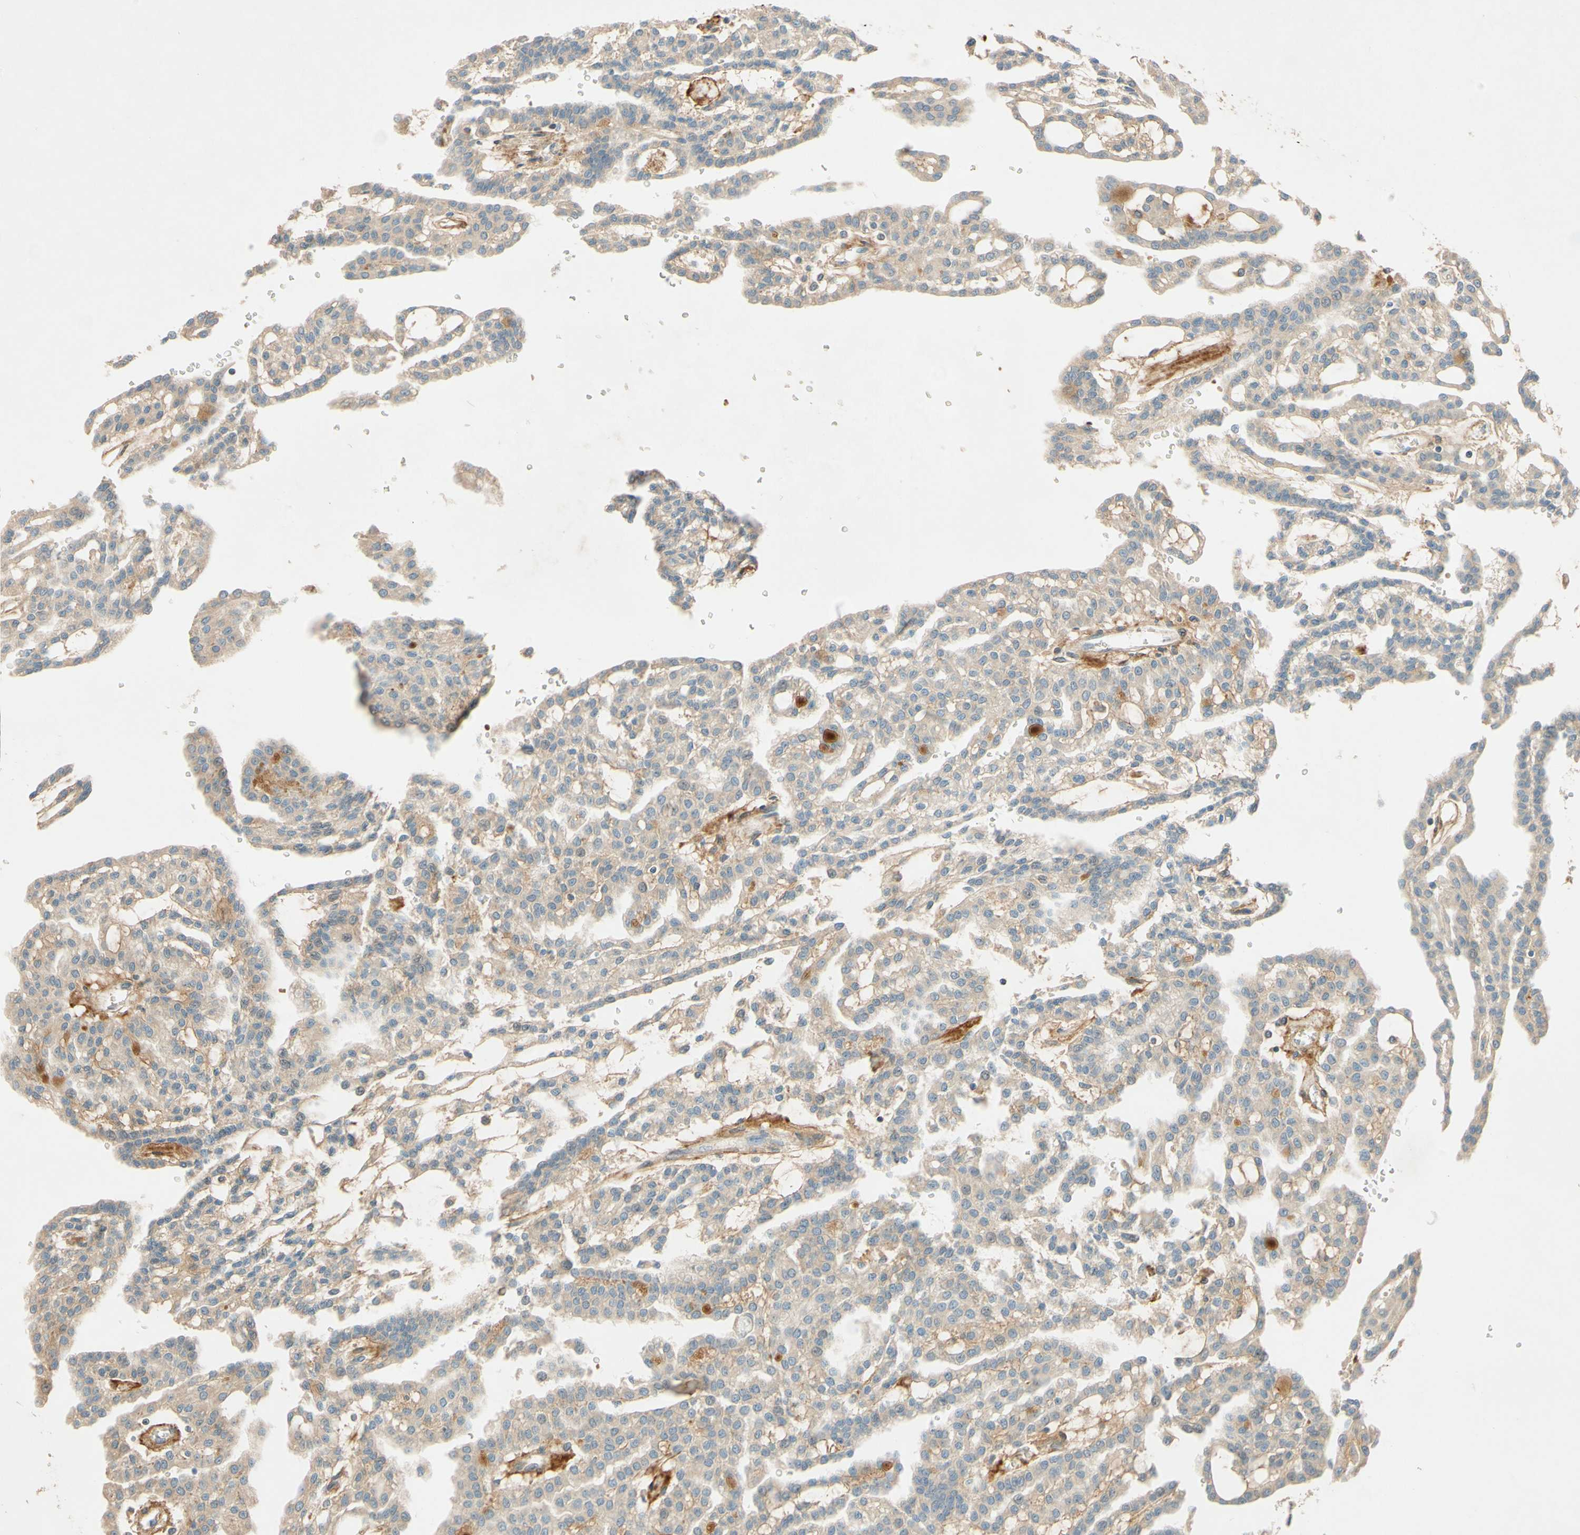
{"staining": {"intensity": "weak", "quantity": ">75%", "location": "cytoplasmic/membranous"}, "tissue": "renal cancer", "cell_type": "Tumor cells", "image_type": "cancer", "snomed": [{"axis": "morphology", "description": "Adenocarcinoma, NOS"}, {"axis": "topography", "description": "Kidney"}], "caption": "Weak cytoplasmic/membranous expression for a protein is identified in approximately >75% of tumor cells of renal cancer using immunohistochemistry (IHC).", "gene": "ADAM17", "patient": {"sex": "male", "age": 63}}